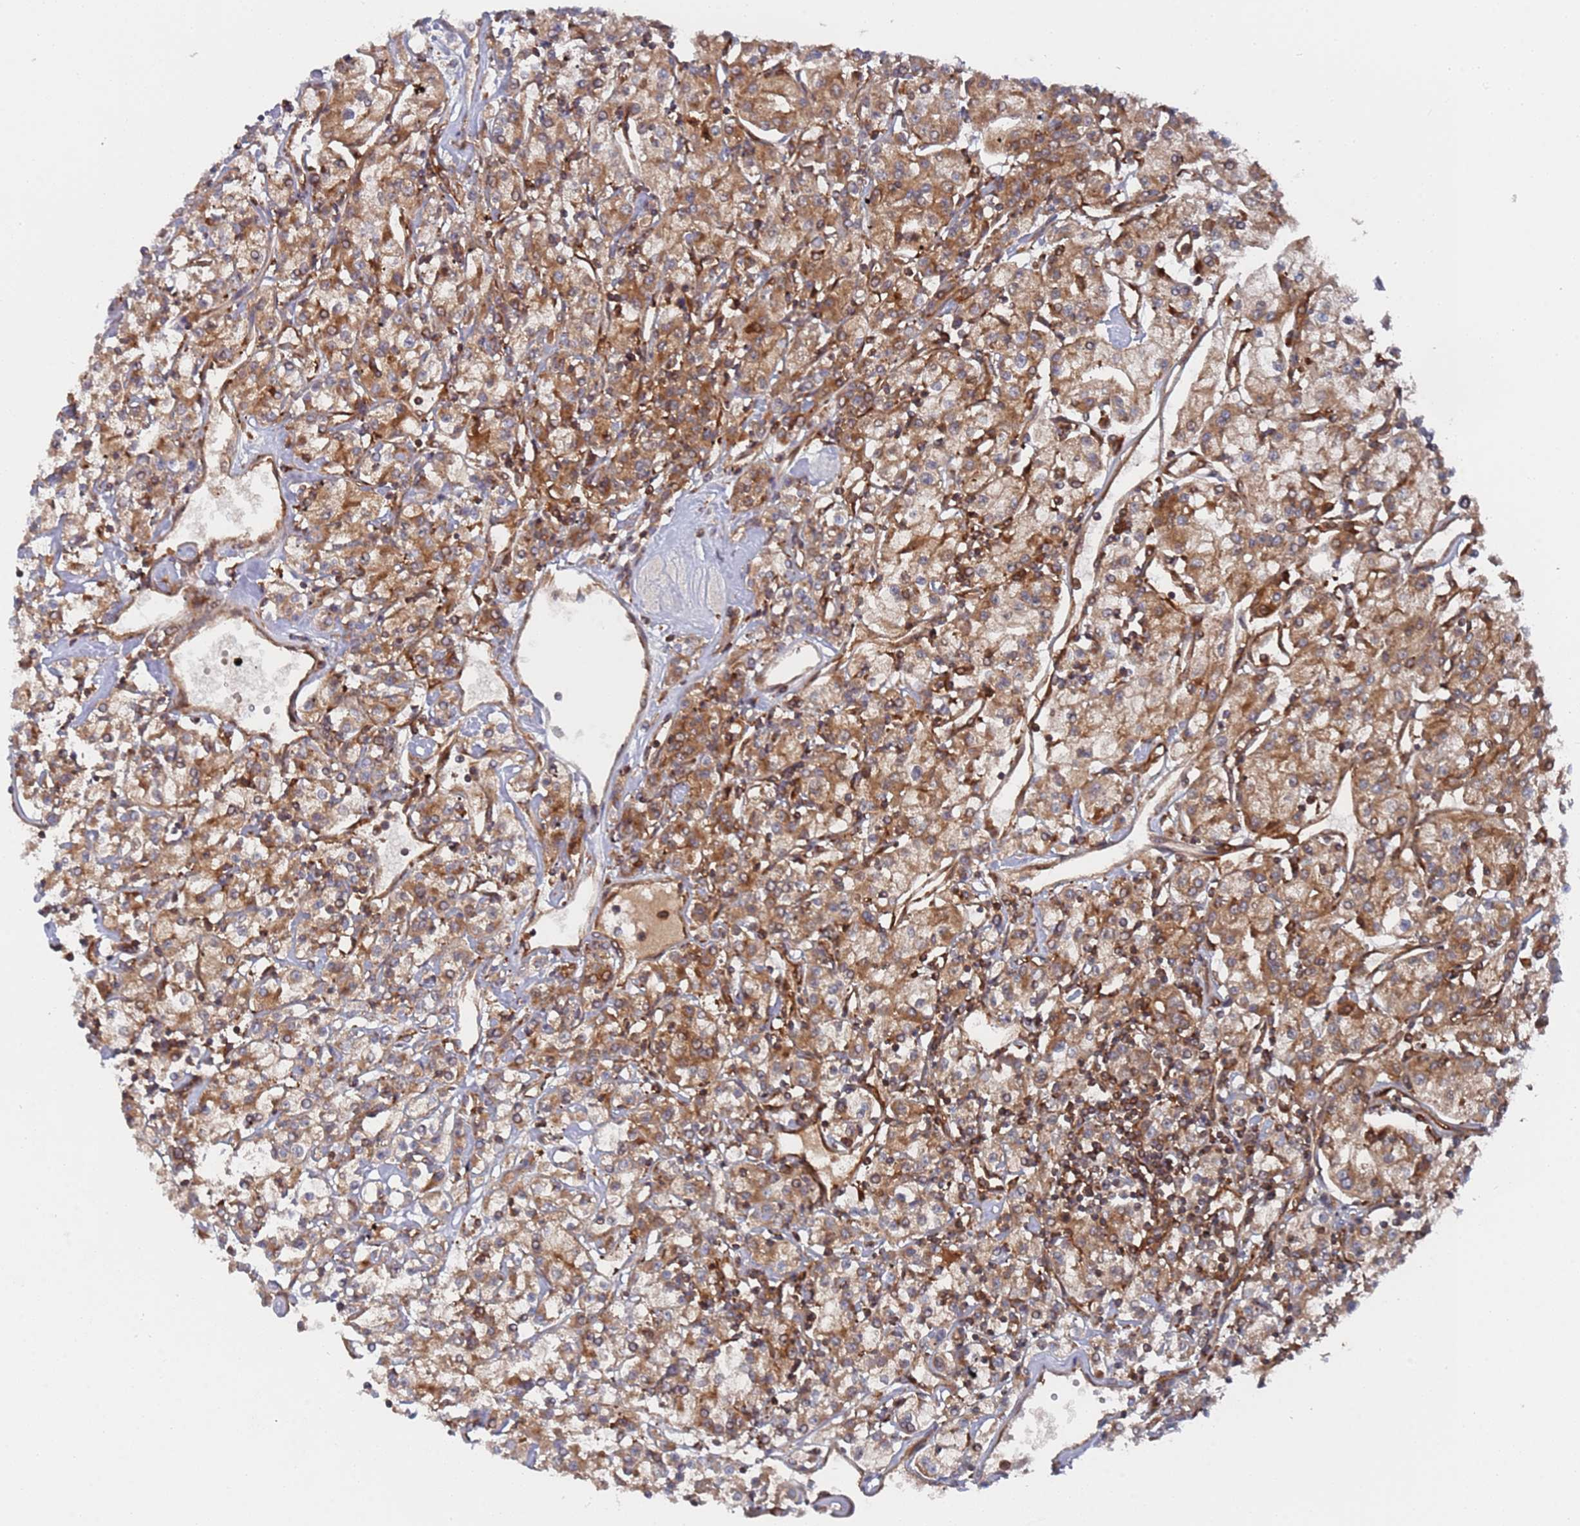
{"staining": {"intensity": "moderate", "quantity": ">75%", "location": "cytoplasmic/membranous"}, "tissue": "renal cancer", "cell_type": "Tumor cells", "image_type": "cancer", "snomed": [{"axis": "morphology", "description": "Adenocarcinoma, NOS"}, {"axis": "topography", "description": "Kidney"}], "caption": "A high-resolution histopathology image shows immunohistochemistry (IHC) staining of renal cancer (adenocarcinoma), which displays moderate cytoplasmic/membranous expression in approximately >75% of tumor cells.", "gene": "DDX60", "patient": {"sex": "female", "age": 59}}